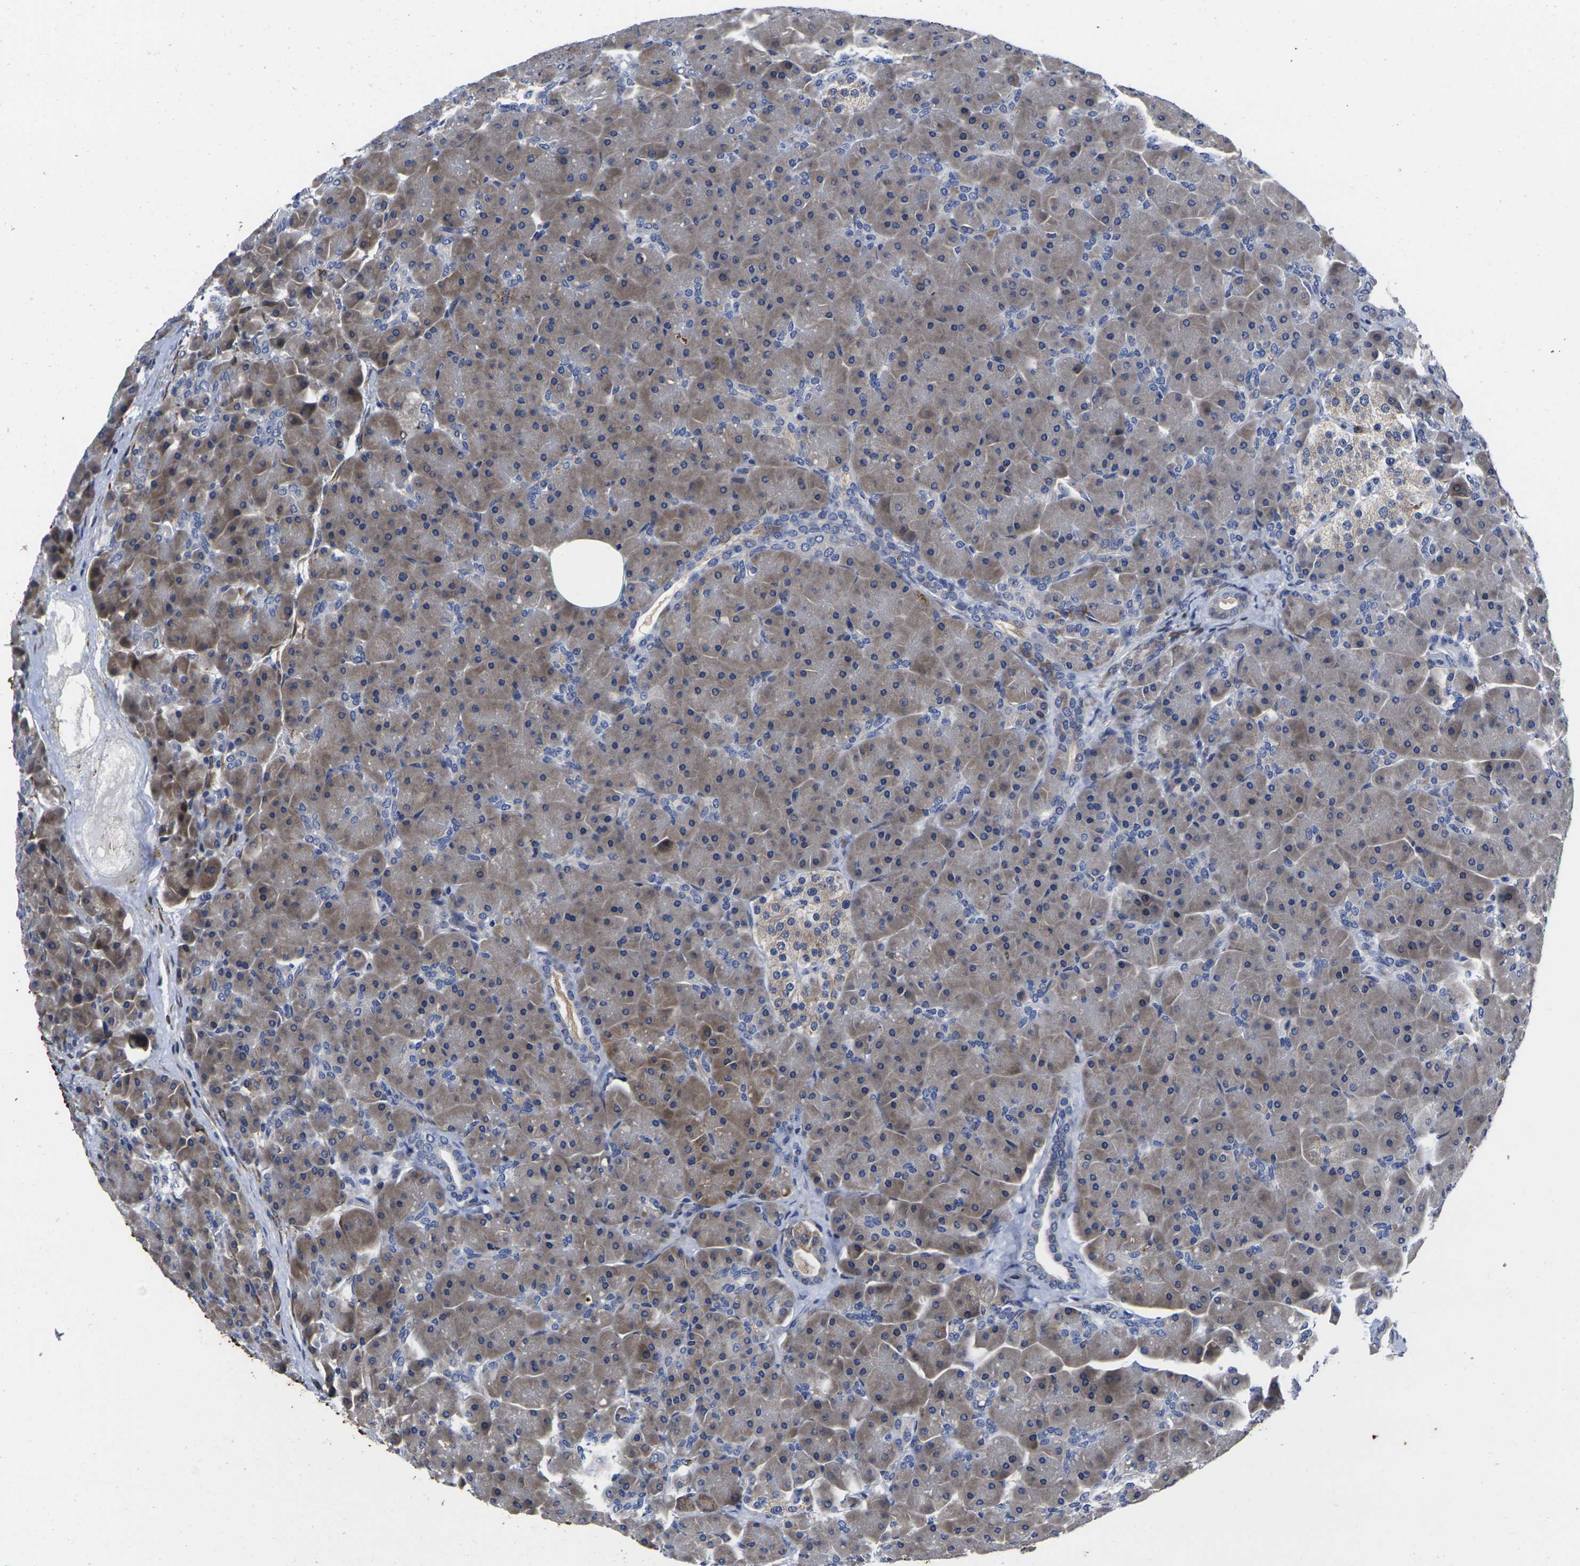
{"staining": {"intensity": "moderate", "quantity": ">75%", "location": "cytoplasmic/membranous"}, "tissue": "pancreas", "cell_type": "Exocrine glandular cells", "image_type": "normal", "snomed": [{"axis": "morphology", "description": "Normal tissue, NOS"}, {"axis": "topography", "description": "Pancreas"}], "caption": "Brown immunohistochemical staining in normal pancreas displays moderate cytoplasmic/membranous staining in approximately >75% of exocrine glandular cells.", "gene": "CYP2C8", "patient": {"sex": "male", "age": 66}}